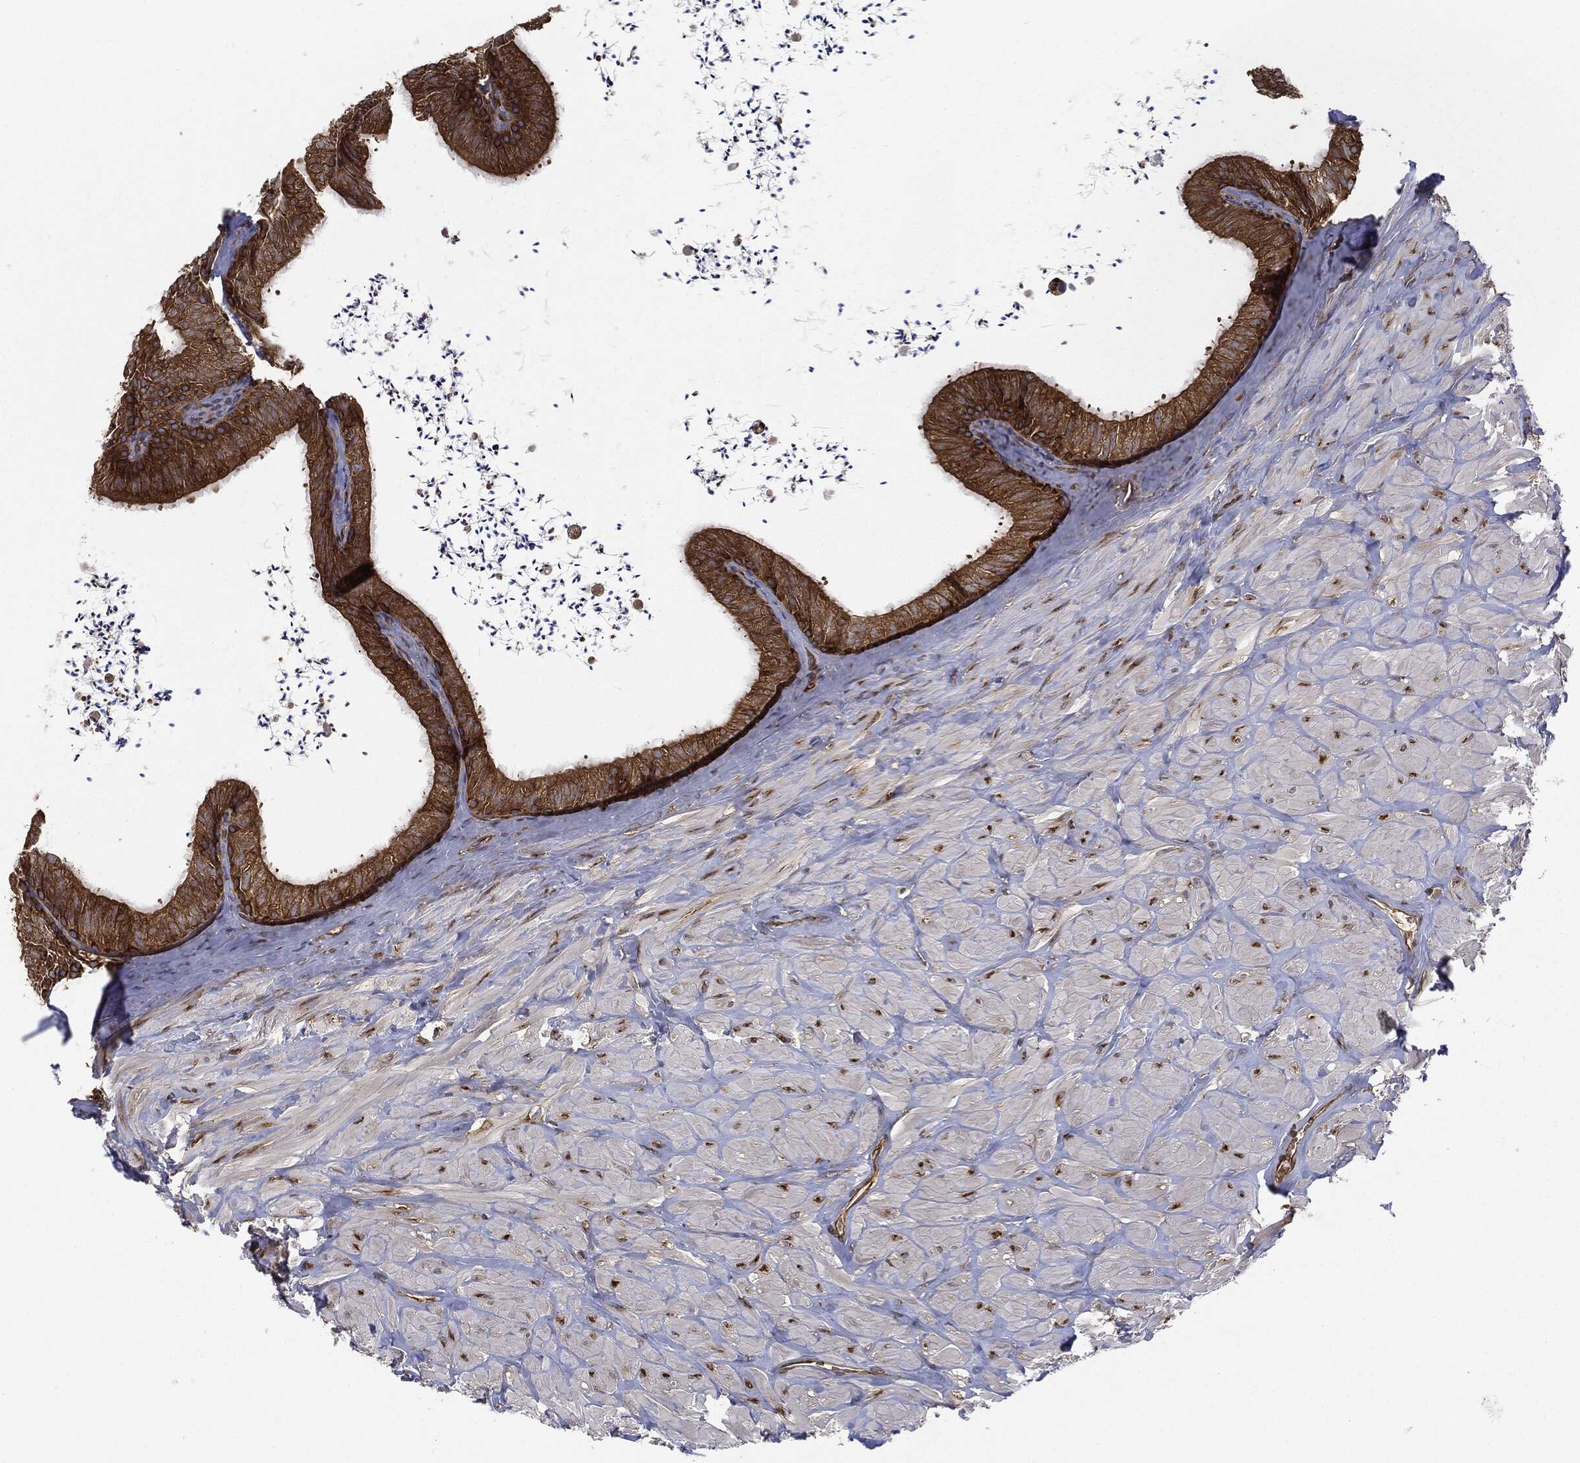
{"staining": {"intensity": "strong", "quantity": ">75%", "location": "cytoplasmic/membranous"}, "tissue": "epididymis", "cell_type": "Glandular cells", "image_type": "normal", "snomed": [{"axis": "morphology", "description": "Normal tissue, NOS"}, {"axis": "topography", "description": "Epididymis"}], "caption": "A brown stain highlights strong cytoplasmic/membranous expression of a protein in glandular cells of unremarkable human epididymis.", "gene": "EIF2AK2", "patient": {"sex": "male", "age": 32}}